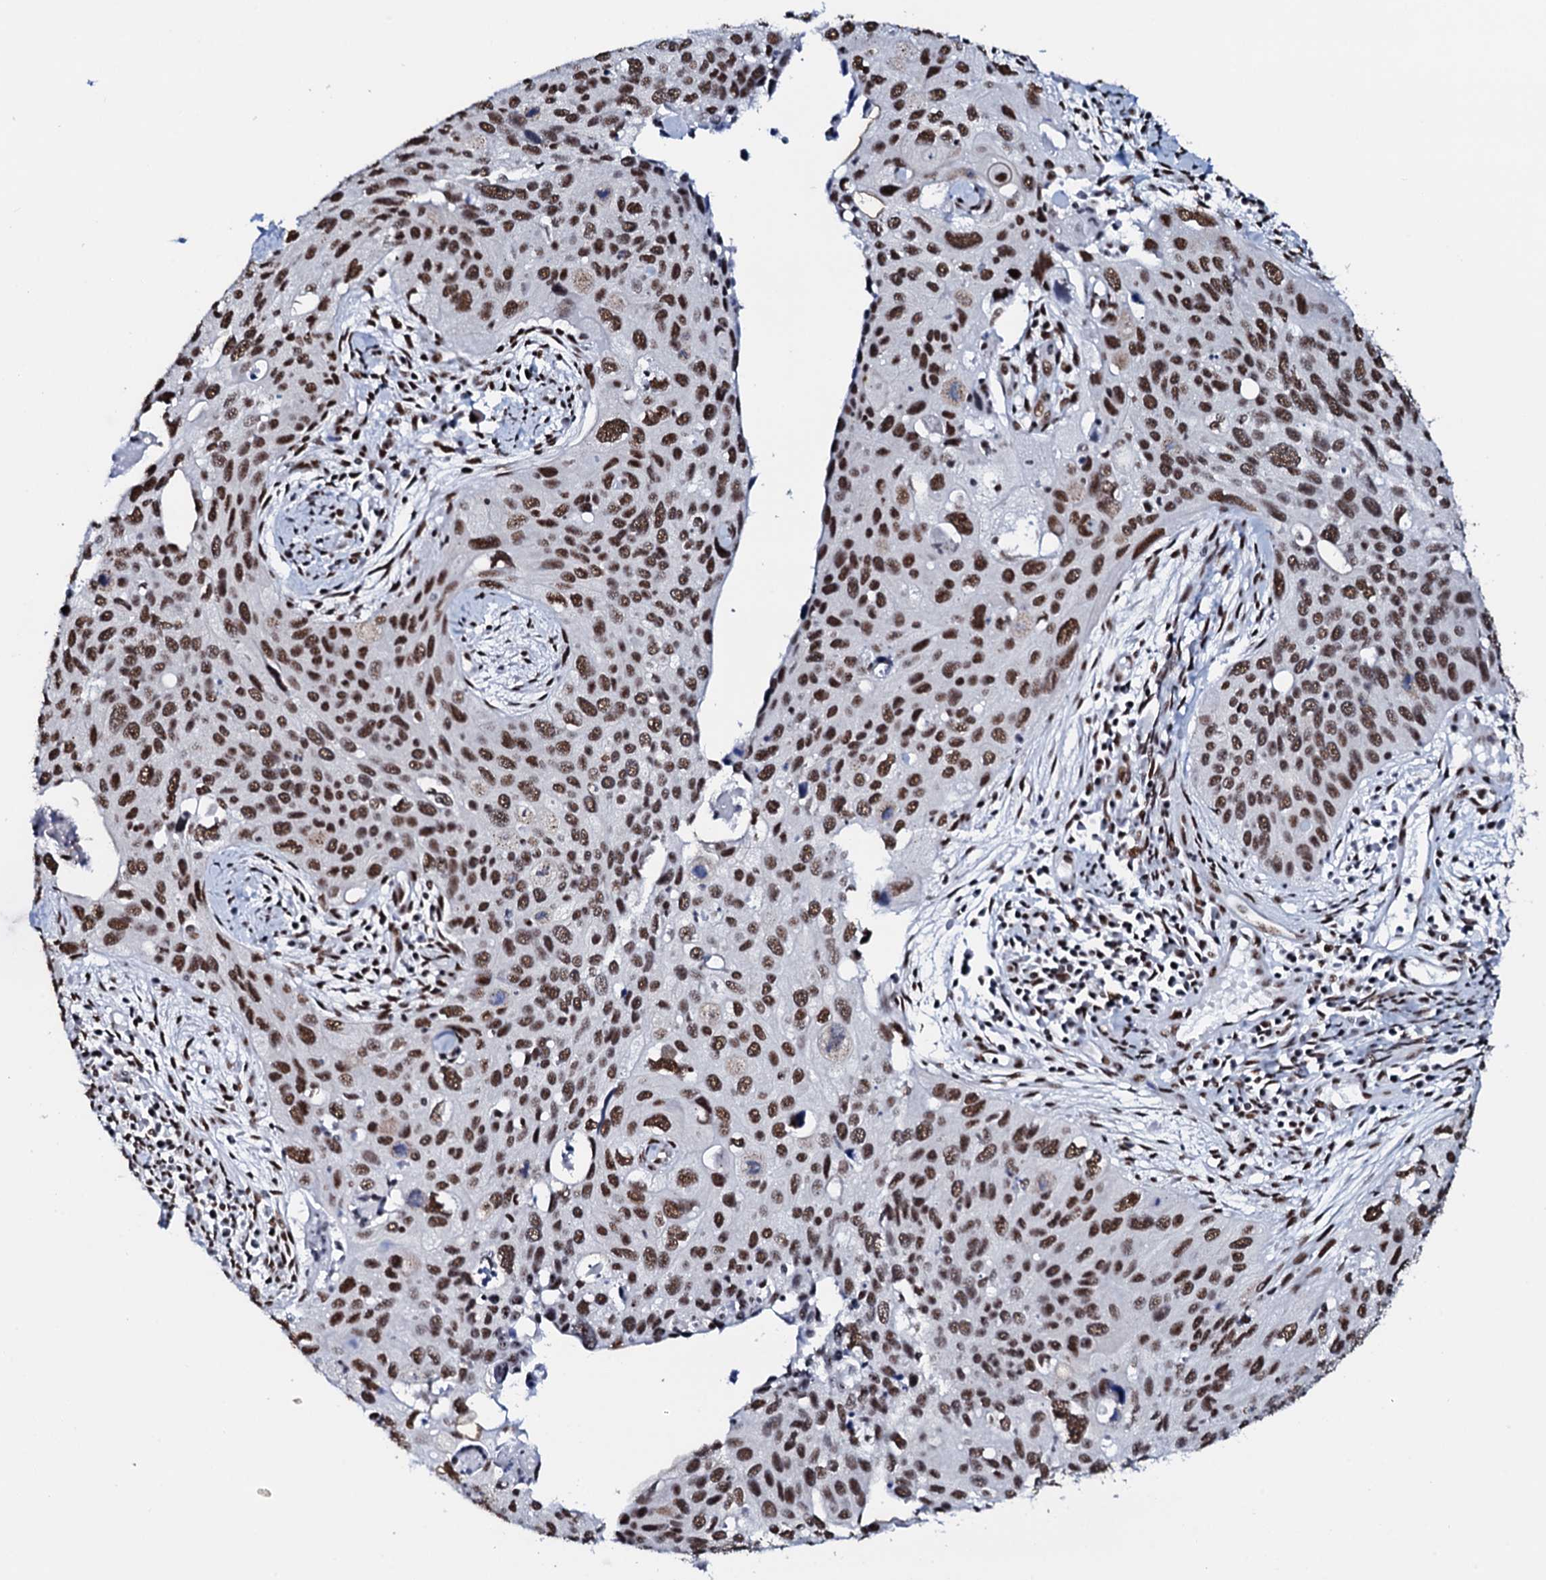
{"staining": {"intensity": "strong", "quantity": ">75%", "location": "nuclear"}, "tissue": "cervical cancer", "cell_type": "Tumor cells", "image_type": "cancer", "snomed": [{"axis": "morphology", "description": "Squamous cell carcinoma, NOS"}, {"axis": "topography", "description": "Cervix"}], "caption": "Tumor cells show strong nuclear positivity in about >75% of cells in squamous cell carcinoma (cervical).", "gene": "NKAPD1", "patient": {"sex": "female", "age": 55}}